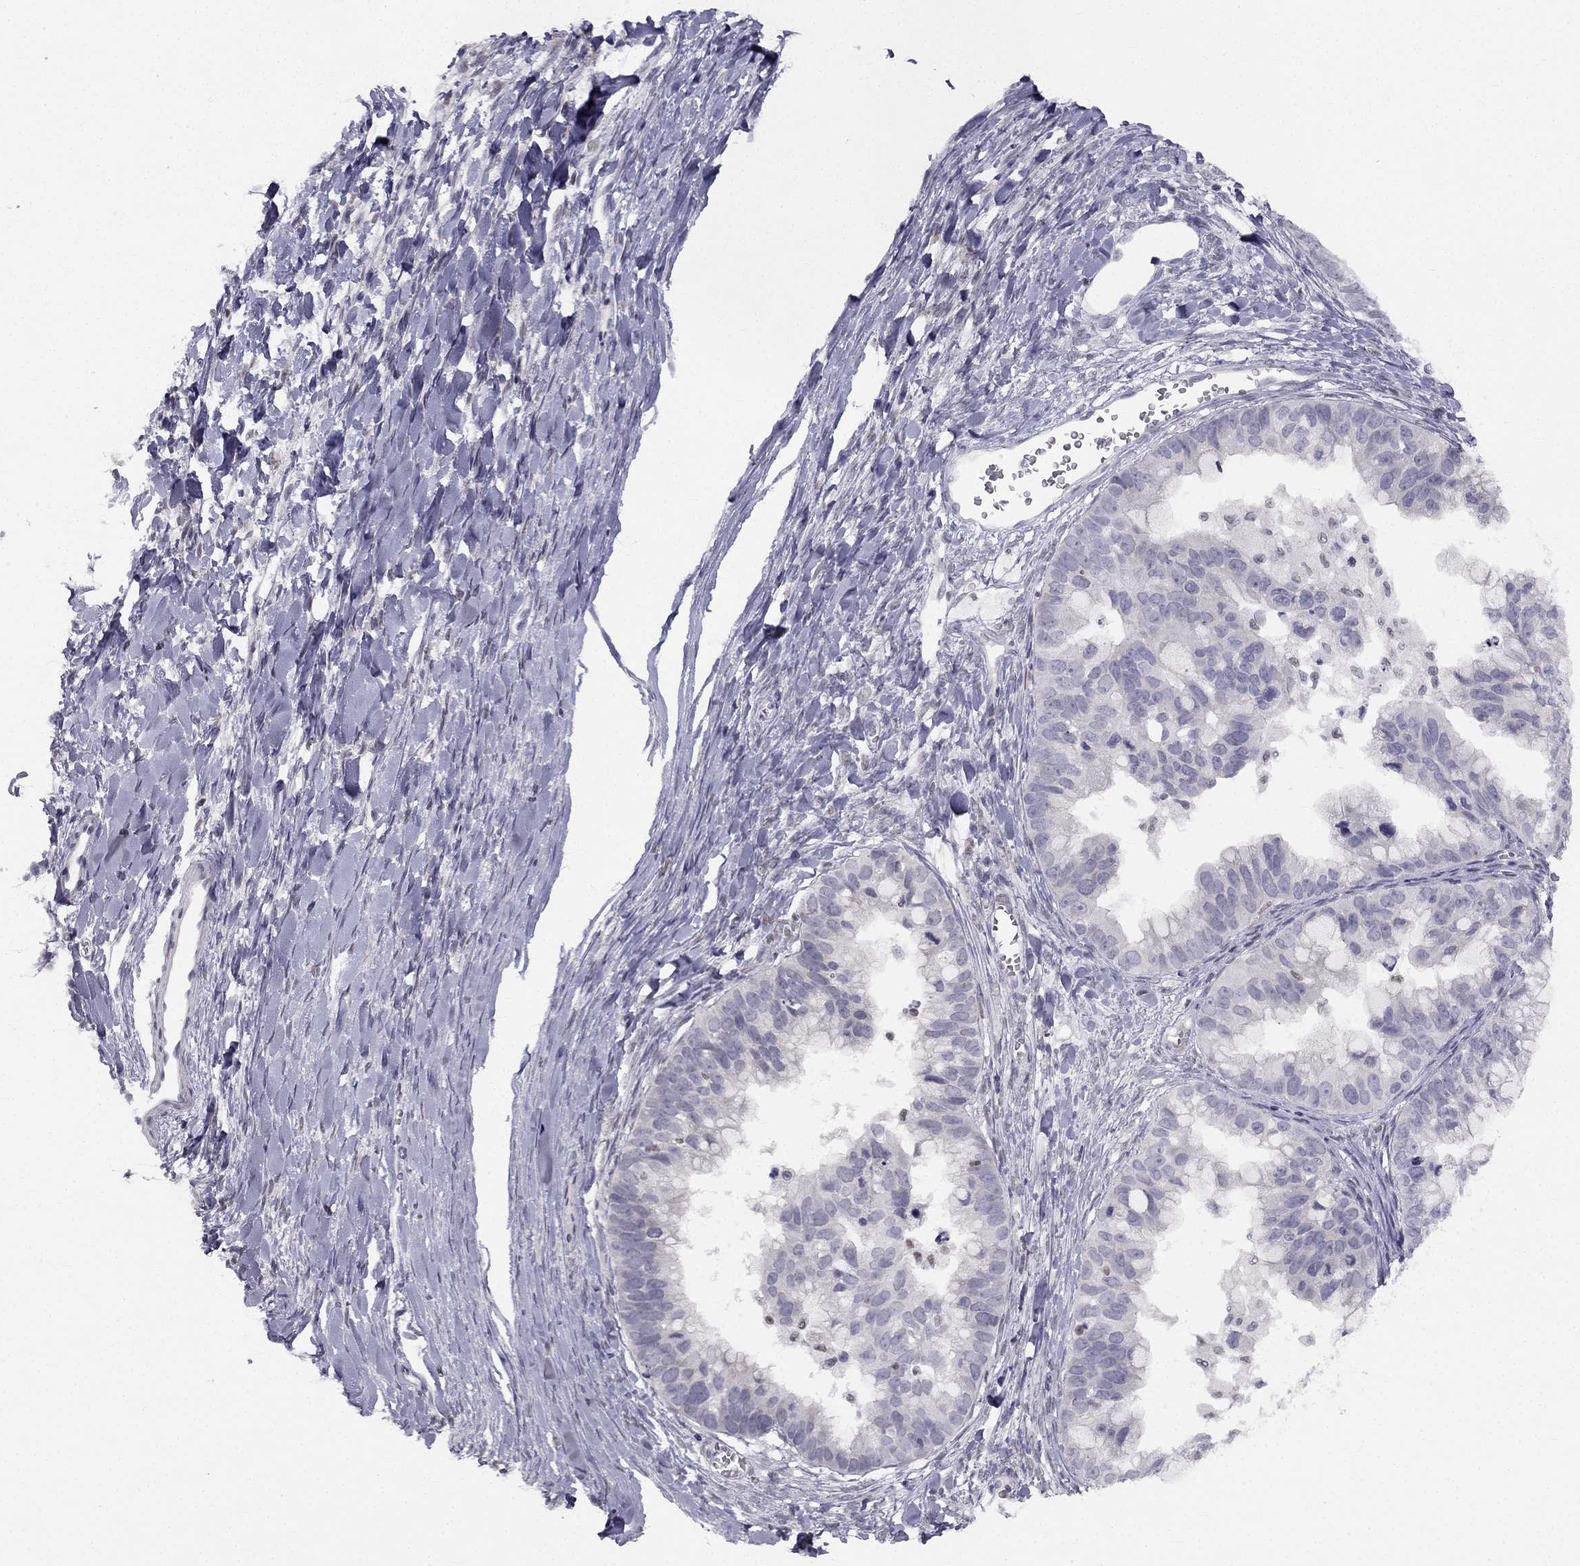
{"staining": {"intensity": "negative", "quantity": "none", "location": "none"}, "tissue": "ovarian cancer", "cell_type": "Tumor cells", "image_type": "cancer", "snomed": [{"axis": "morphology", "description": "Cystadenocarcinoma, mucinous, NOS"}, {"axis": "topography", "description": "Ovary"}], "caption": "Immunohistochemistry micrograph of neoplastic tissue: human ovarian cancer stained with DAB demonstrates no significant protein positivity in tumor cells.", "gene": "TRPS1", "patient": {"sex": "female", "age": 76}}